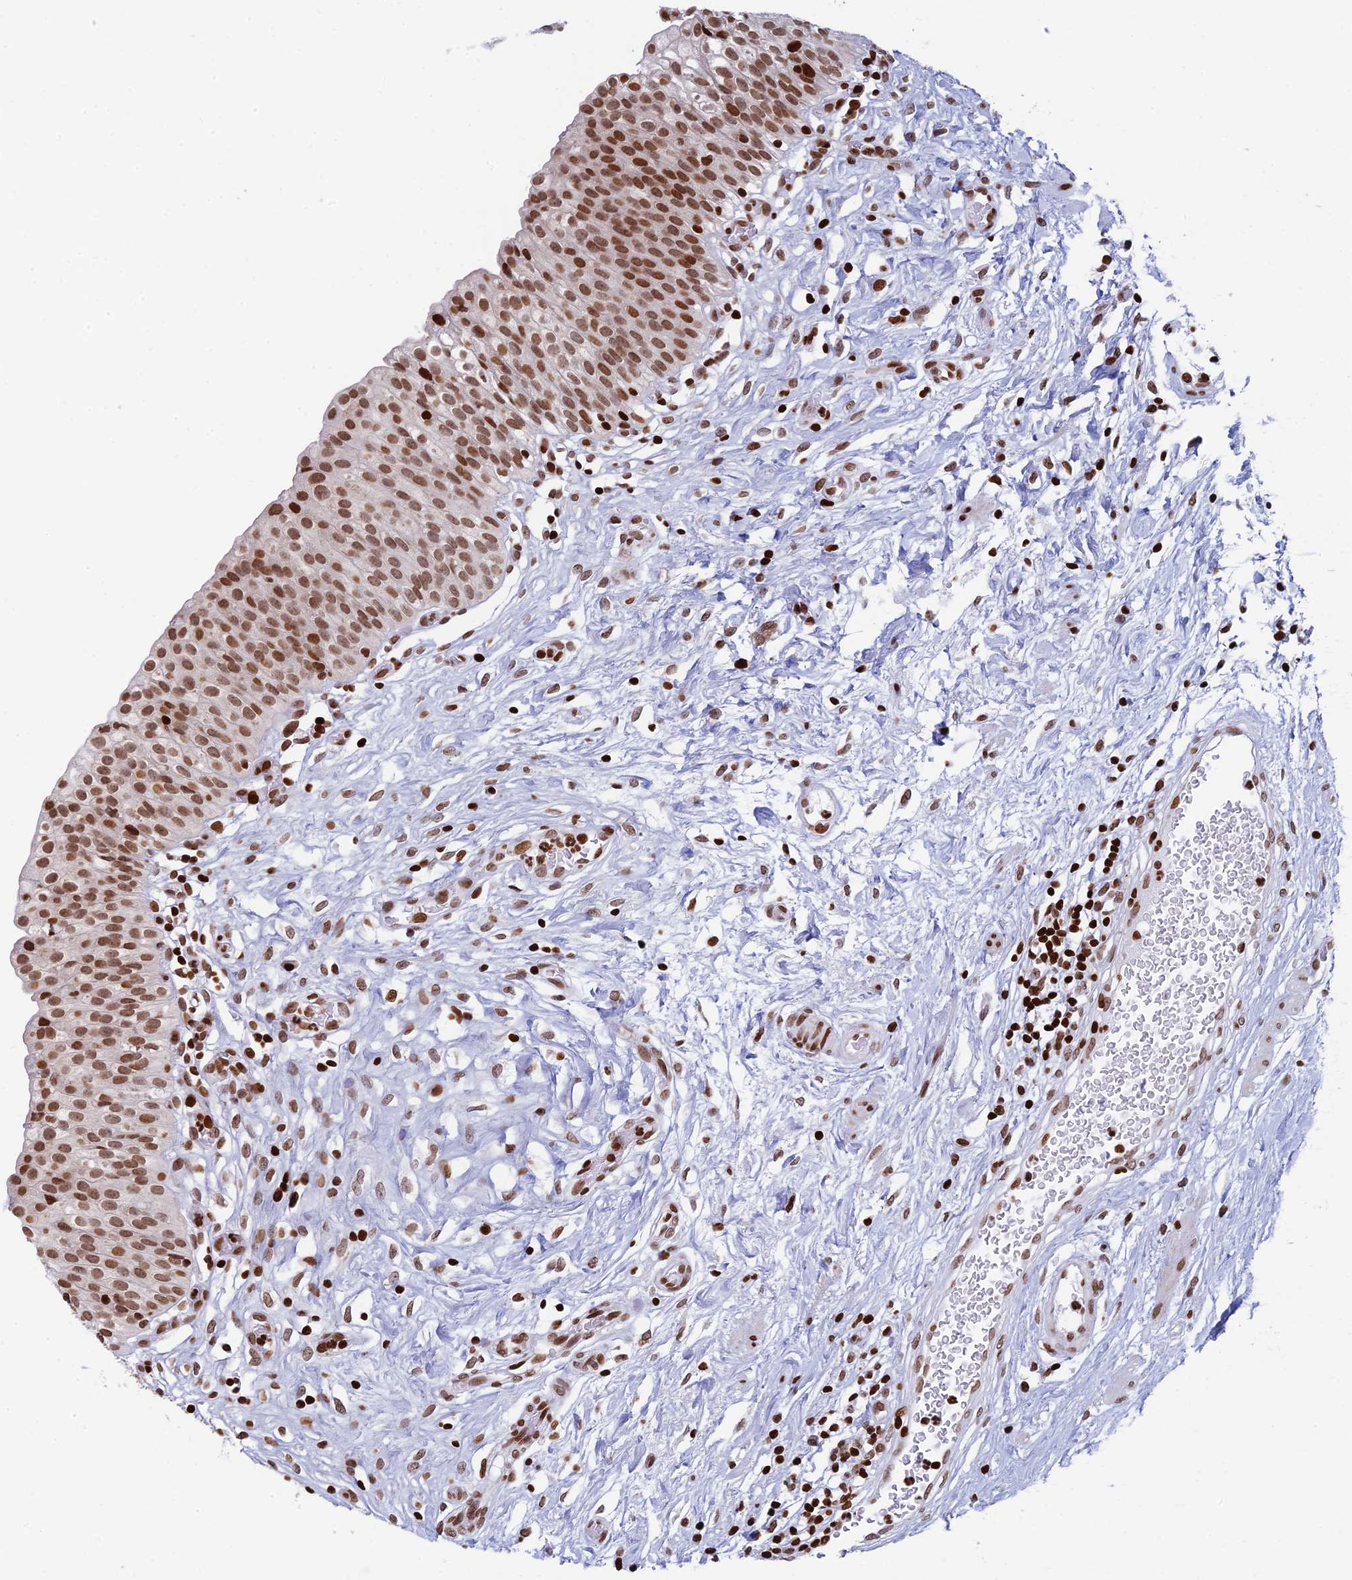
{"staining": {"intensity": "strong", "quantity": ">75%", "location": "nuclear"}, "tissue": "urinary bladder", "cell_type": "Urothelial cells", "image_type": "normal", "snomed": [{"axis": "morphology", "description": "Normal tissue, NOS"}, {"axis": "topography", "description": "Urinary bladder"}], "caption": "This is a histology image of IHC staining of unremarkable urinary bladder, which shows strong staining in the nuclear of urothelial cells.", "gene": "RPAP1", "patient": {"sex": "male", "age": 55}}